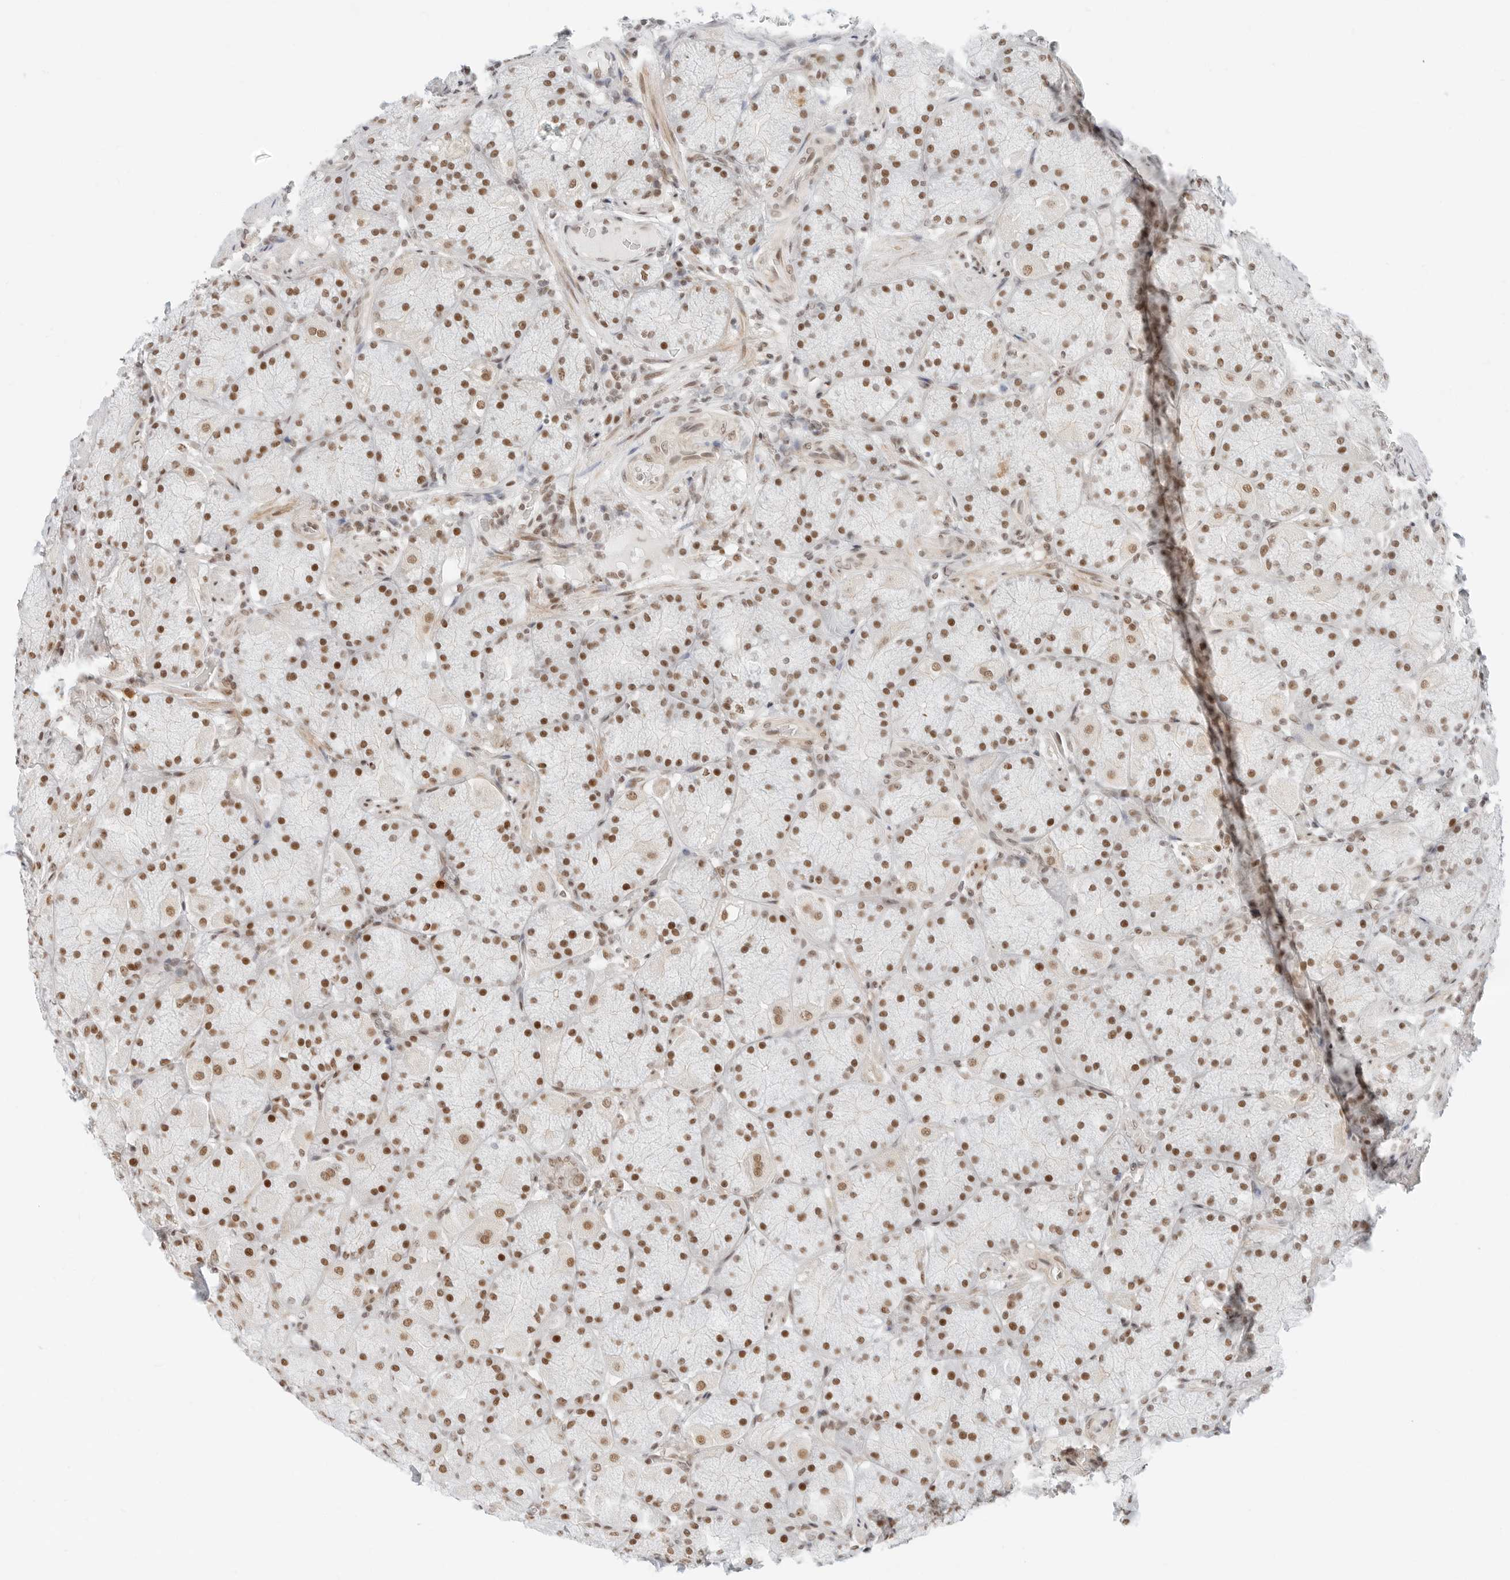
{"staining": {"intensity": "moderate", "quantity": ">75%", "location": "nuclear"}, "tissue": "stomach", "cell_type": "Glandular cells", "image_type": "normal", "snomed": [{"axis": "morphology", "description": "Normal tissue, NOS"}, {"axis": "topography", "description": "Stomach, upper"}], "caption": "An immunohistochemistry (IHC) image of benign tissue is shown. Protein staining in brown labels moderate nuclear positivity in stomach within glandular cells.", "gene": "CRTC2", "patient": {"sex": "female", "age": 56}}